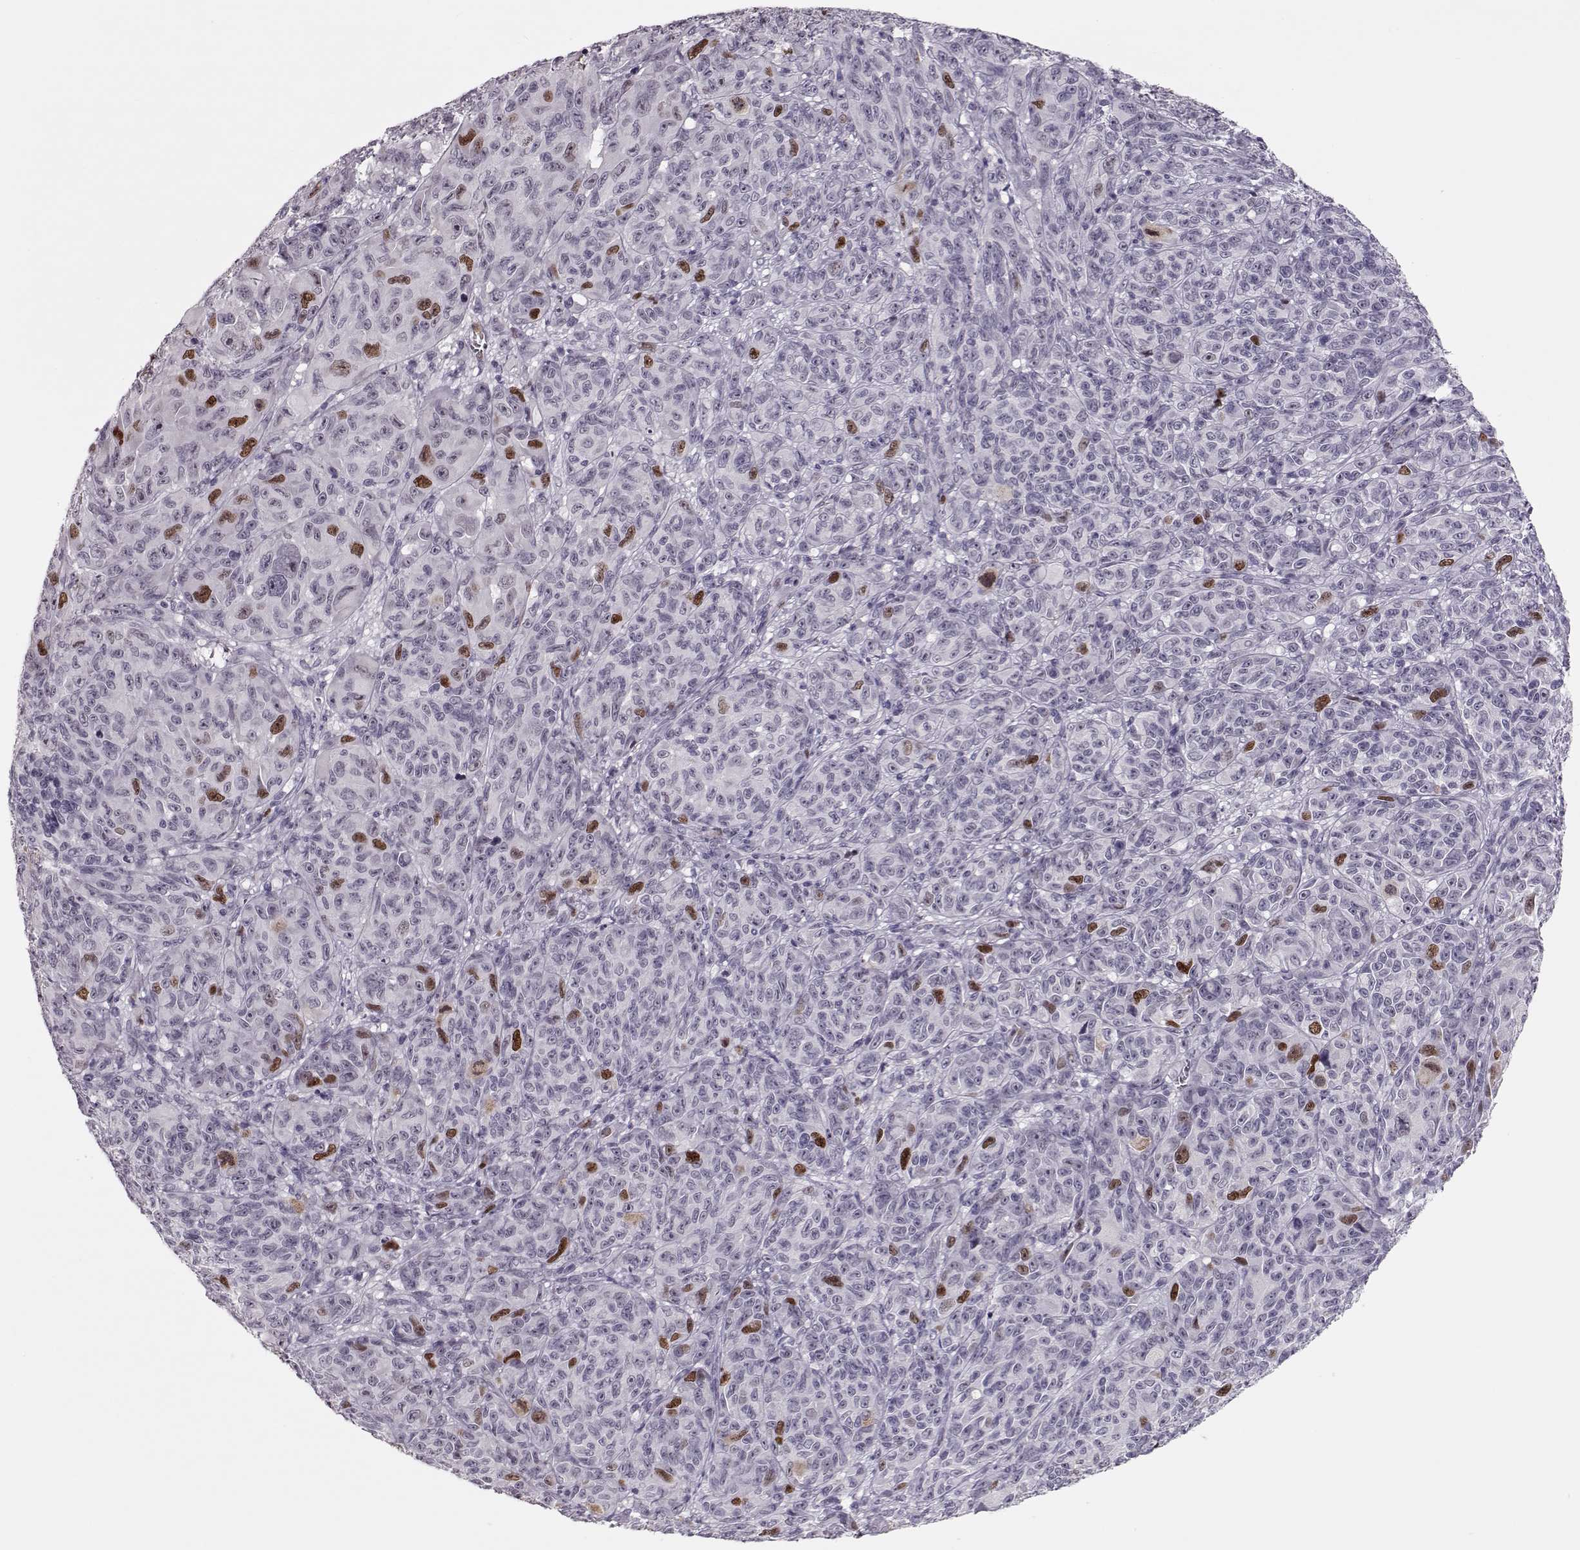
{"staining": {"intensity": "strong", "quantity": "<25%", "location": "nuclear"}, "tissue": "melanoma", "cell_type": "Tumor cells", "image_type": "cancer", "snomed": [{"axis": "morphology", "description": "Malignant melanoma, NOS"}, {"axis": "topography", "description": "Vulva, labia, clitoris and Bartholin´s gland, NO"}], "caption": "Melanoma stained with a protein marker displays strong staining in tumor cells.", "gene": "SGO1", "patient": {"sex": "female", "age": 75}}